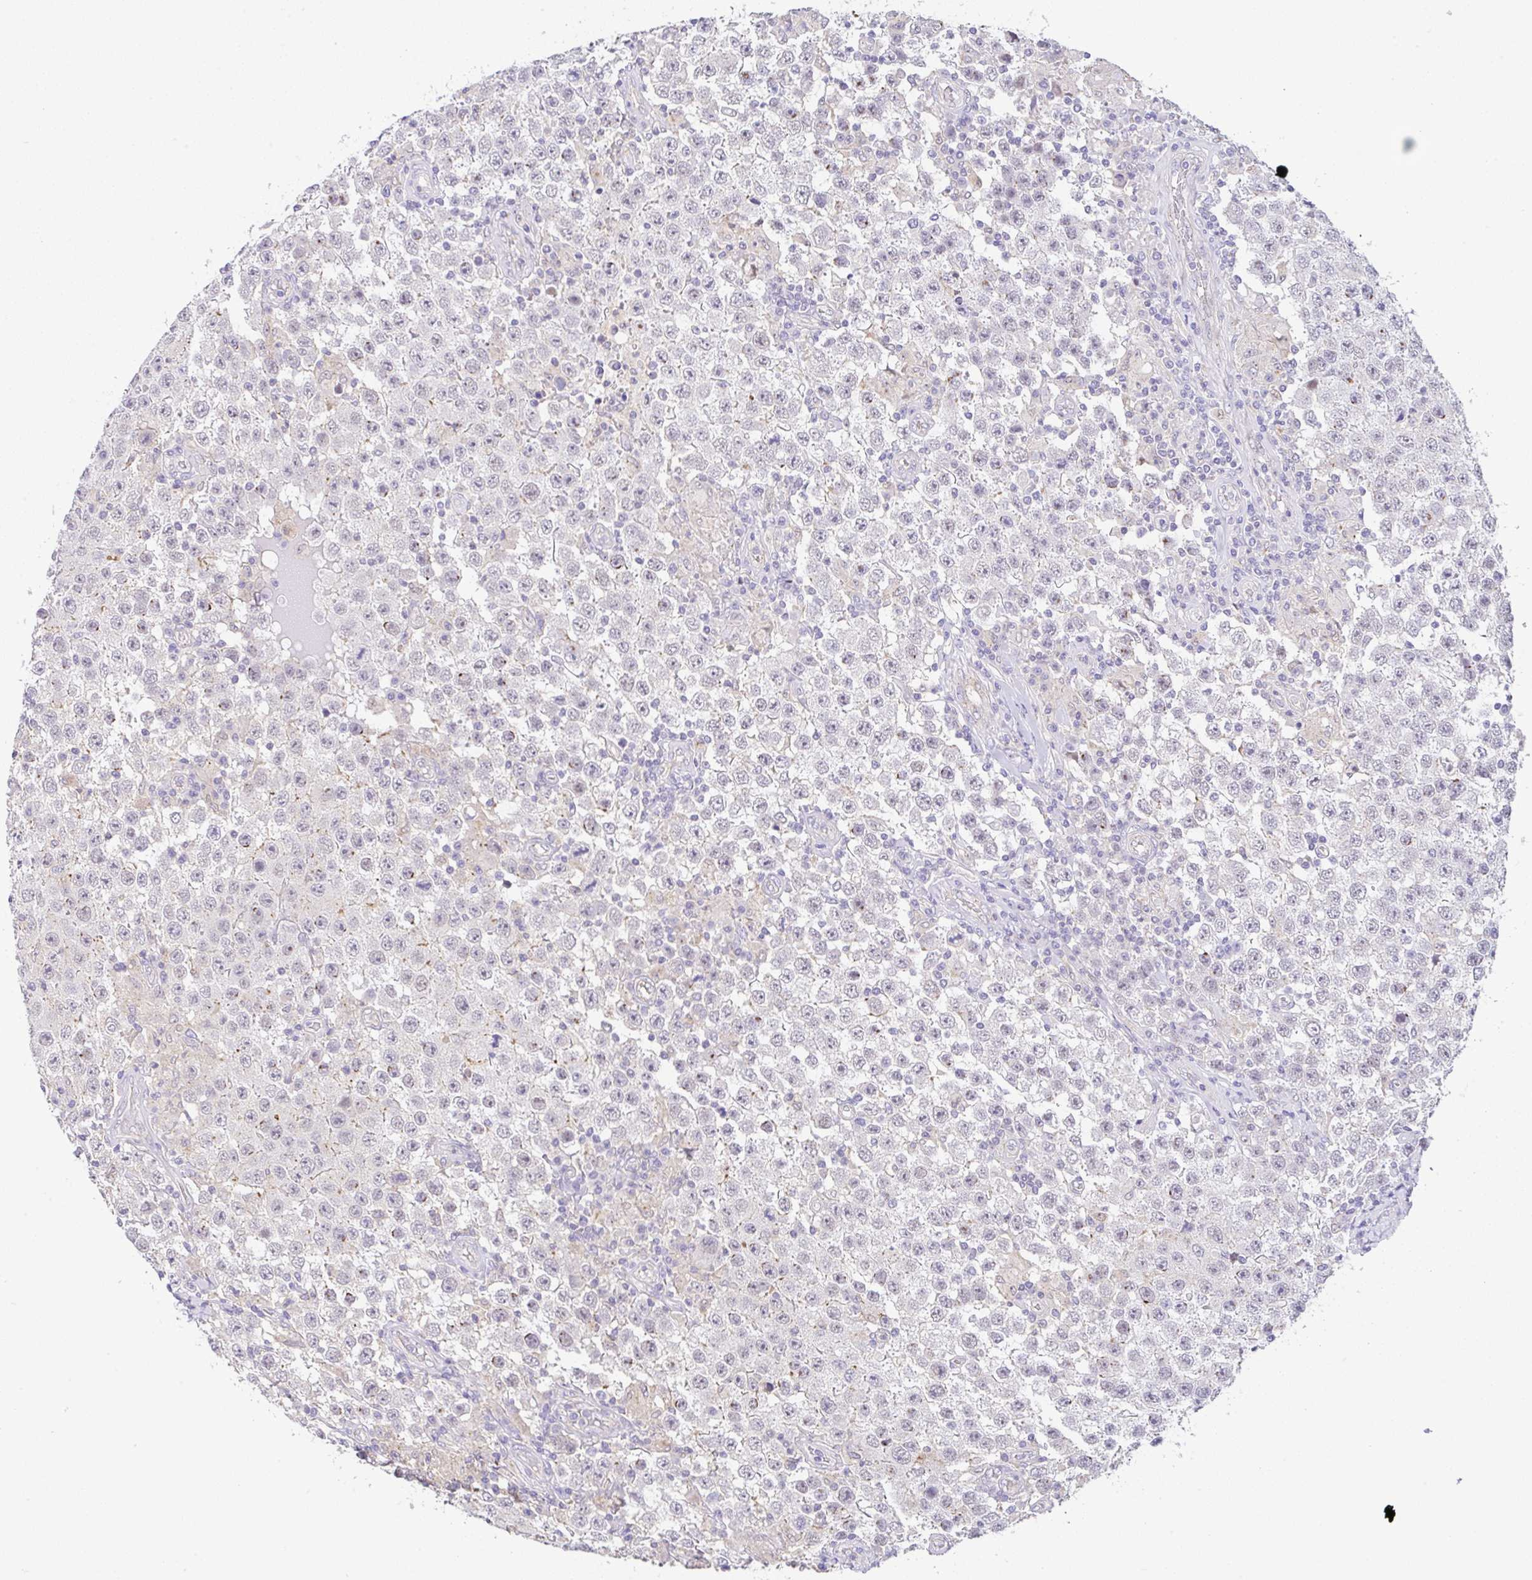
{"staining": {"intensity": "negative", "quantity": "none", "location": "none"}, "tissue": "testis cancer", "cell_type": "Tumor cells", "image_type": "cancer", "snomed": [{"axis": "morphology", "description": "Normal tissue, NOS"}, {"axis": "morphology", "description": "Urothelial carcinoma, High grade"}, {"axis": "morphology", "description": "Seminoma, NOS"}, {"axis": "morphology", "description": "Carcinoma, Embryonal, NOS"}, {"axis": "topography", "description": "Urinary bladder"}, {"axis": "topography", "description": "Testis"}], "caption": "High-grade urothelial carcinoma (testis) stained for a protein using IHC demonstrates no staining tumor cells.", "gene": "CGNL1", "patient": {"sex": "male", "age": 41}}